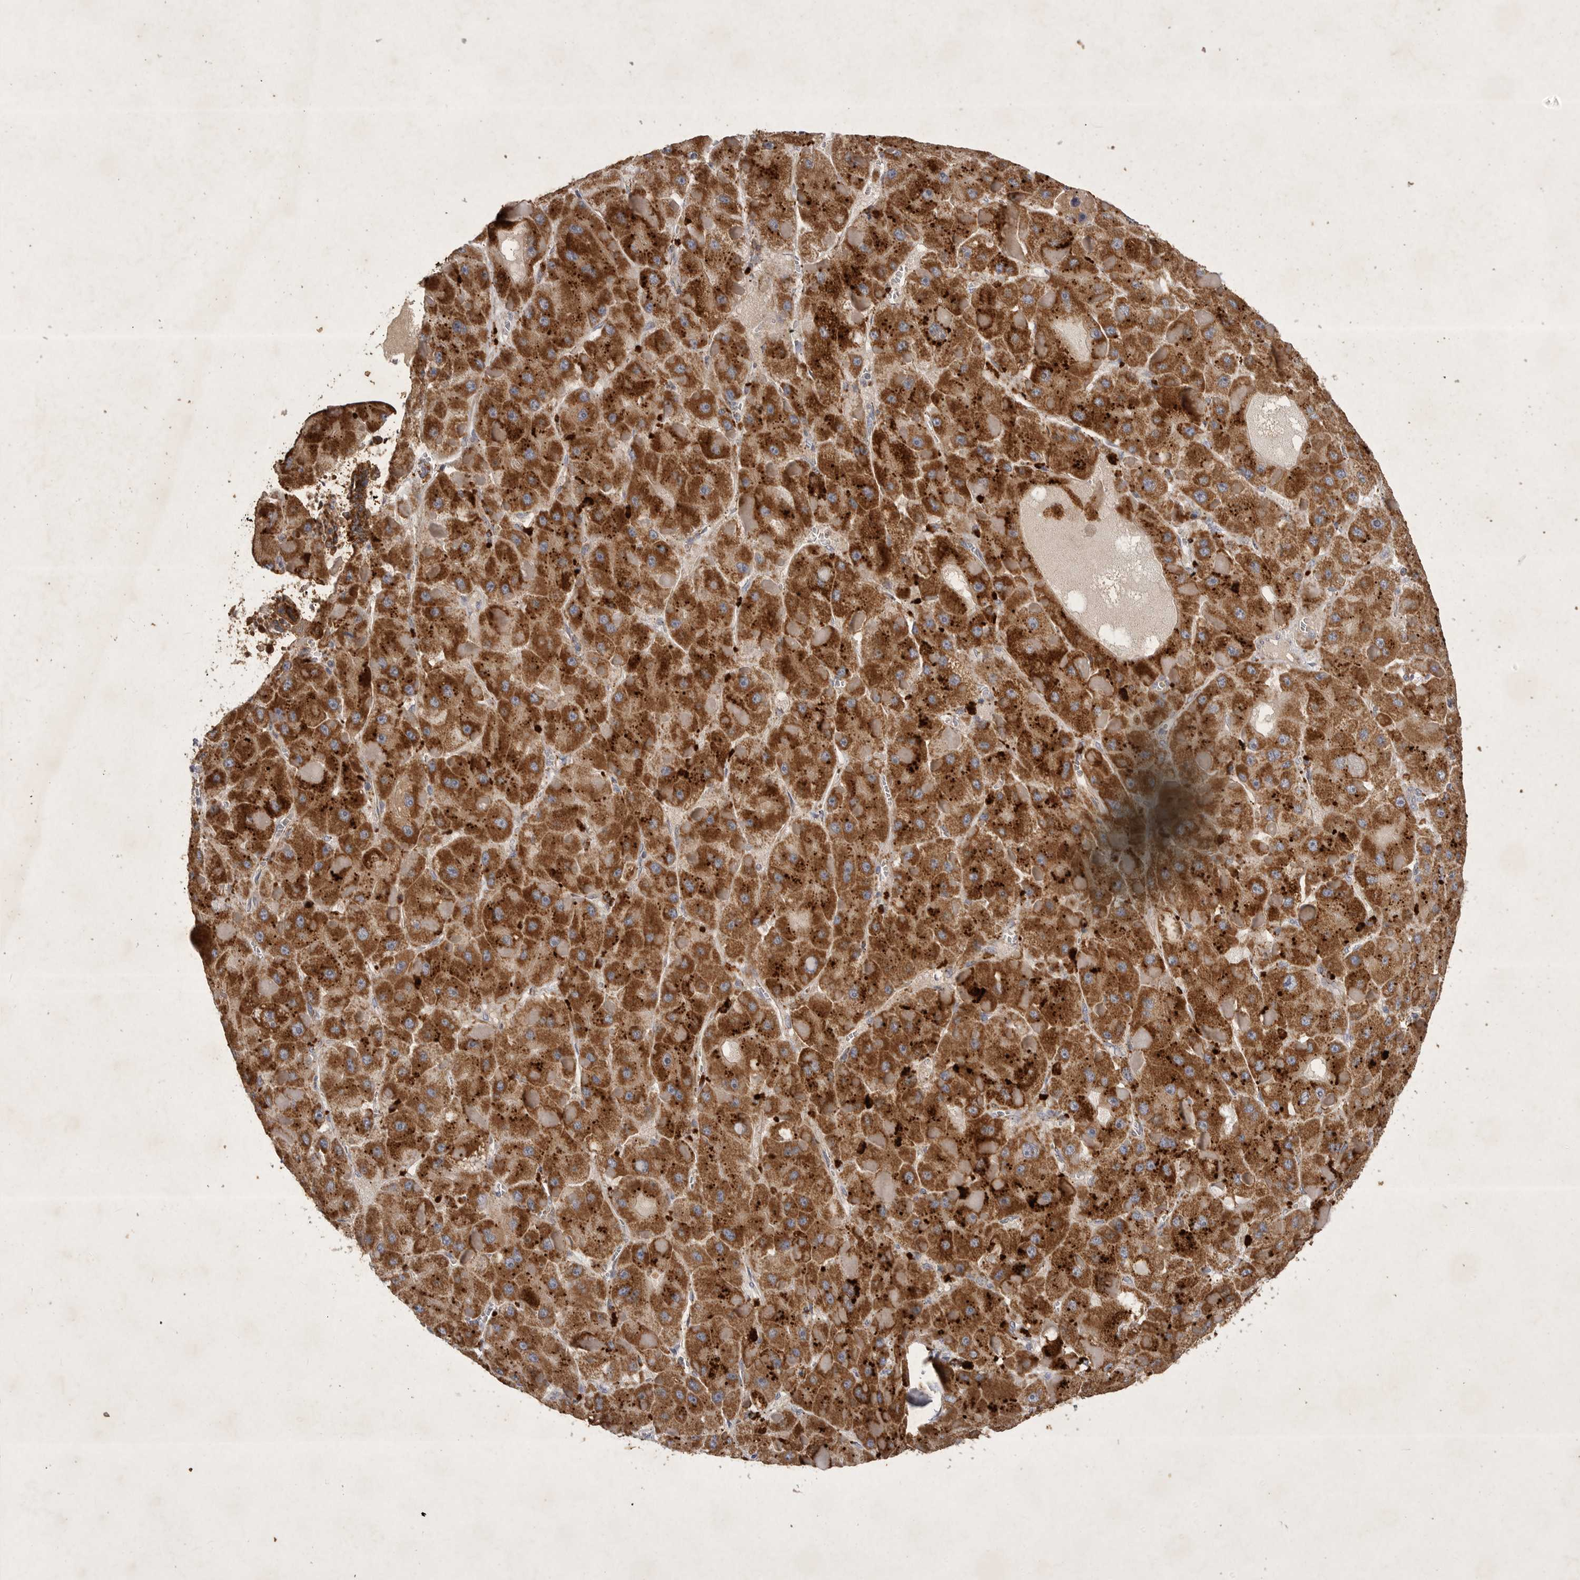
{"staining": {"intensity": "strong", "quantity": ">75%", "location": "cytoplasmic/membranous"}, "tissue": "liver cancer", "cell_type": "Tumor cells", "image_type": "cancer", "snomed": [{"axis": "morphology", "description": "Carcinoma, Hepatocellular, NOS"}, {"axis": "topography", "description": "Liver"}], "caption": "Immunohistochemical staining of human hepatocellular carcinoma (liver) exhibits high levels of strong cytoplasmic/membranous expression in approximately >75% of tumor cells. (Stains: DAB in brown, nuclei in blue, Microscopy: brightfield microscopy at high magnification).", "gene": "MRPL41", "patient": {"sex": "female", "age": 73}}